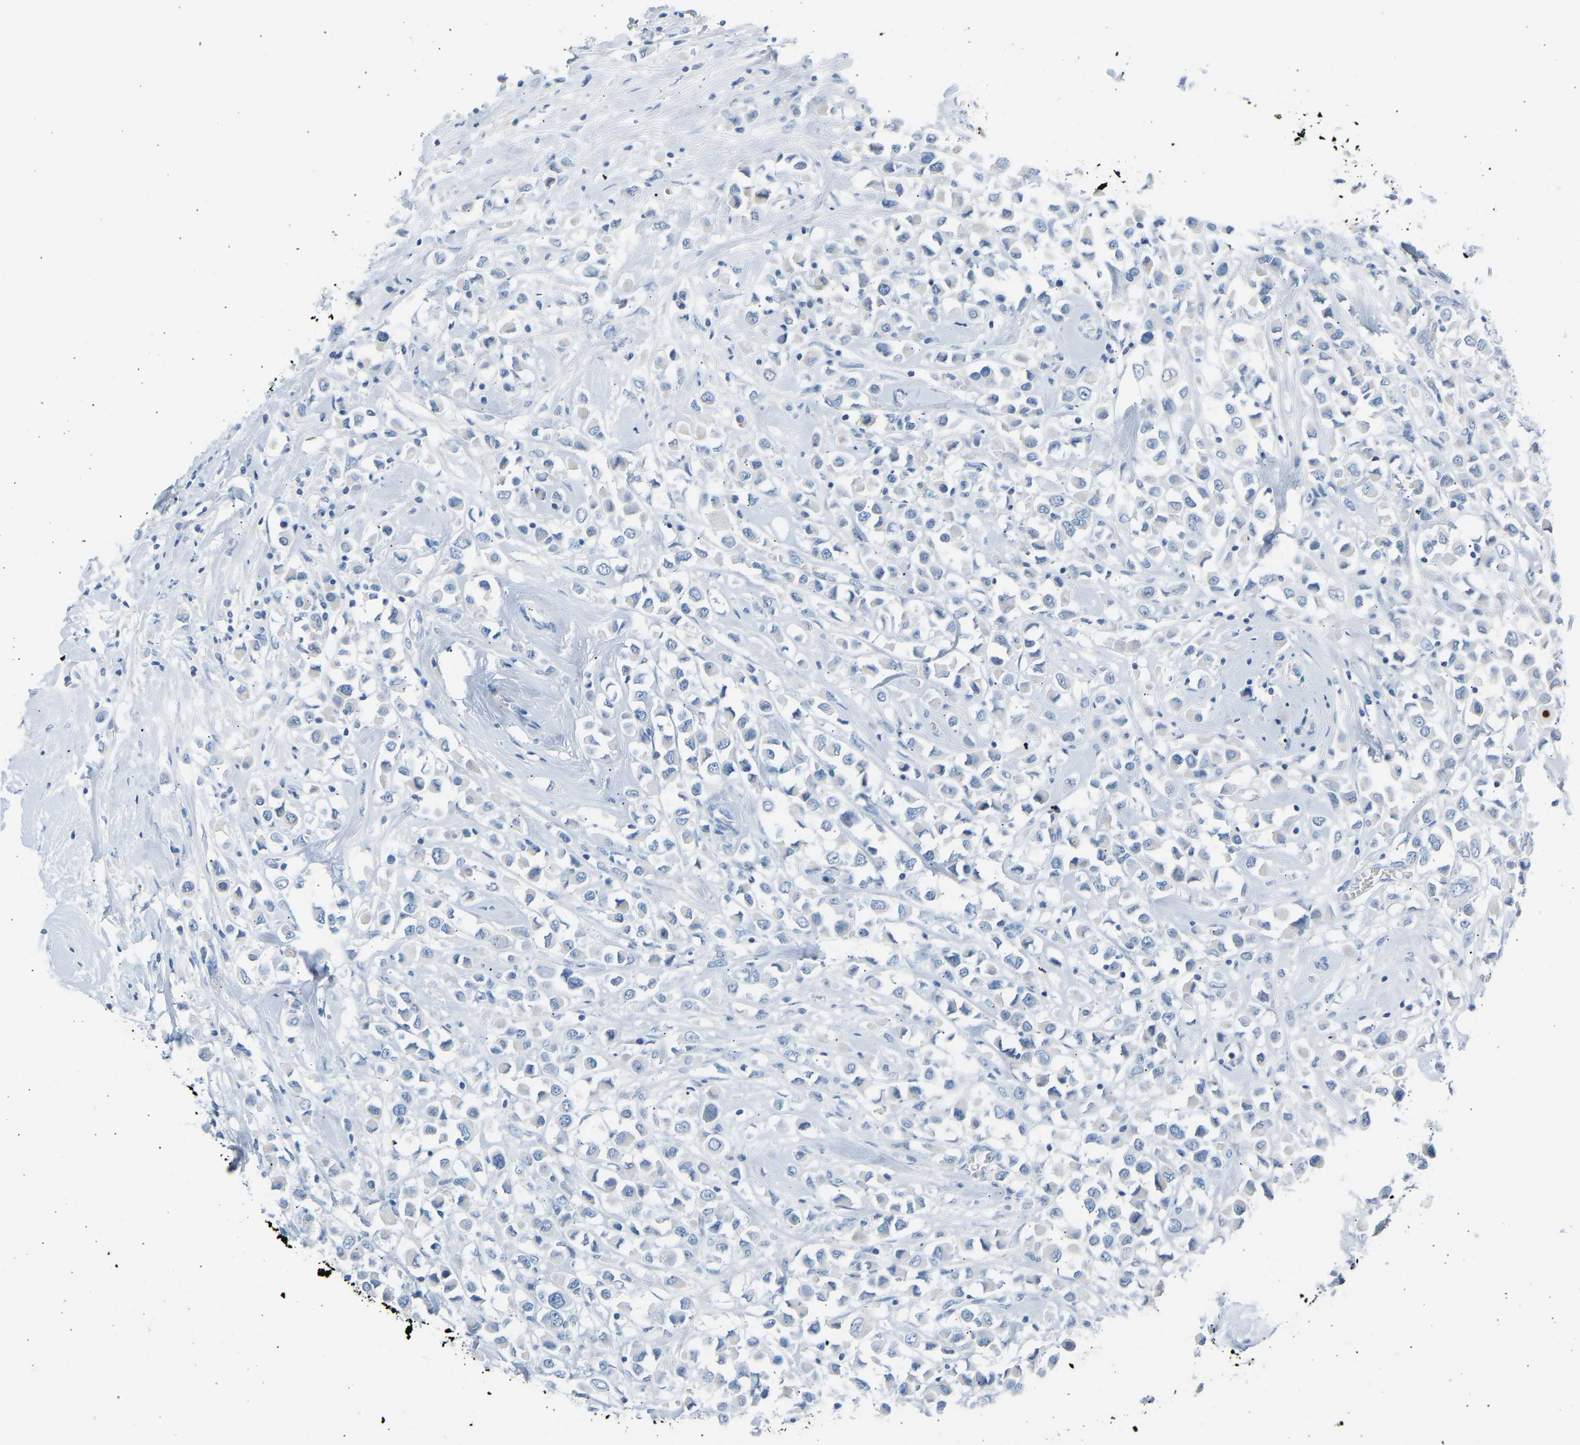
{"staining": {"intensity": "negative", "quantity": "none", "location": "none"}, "tissue": "breast cancer", "cell_type": "Tumor cells", "image_type": "cancer", "snomed": [{"axis": "morphology", "description": "Duct carcinoma"}, {"axis": "topography", "description": "Breast"}], "caption": "Breast cancer was stained to show a protein in brown. There is no significant positivity in tumor cells.", "gene": "GNAS", "patient": {"sex": "female", "age": 61}}